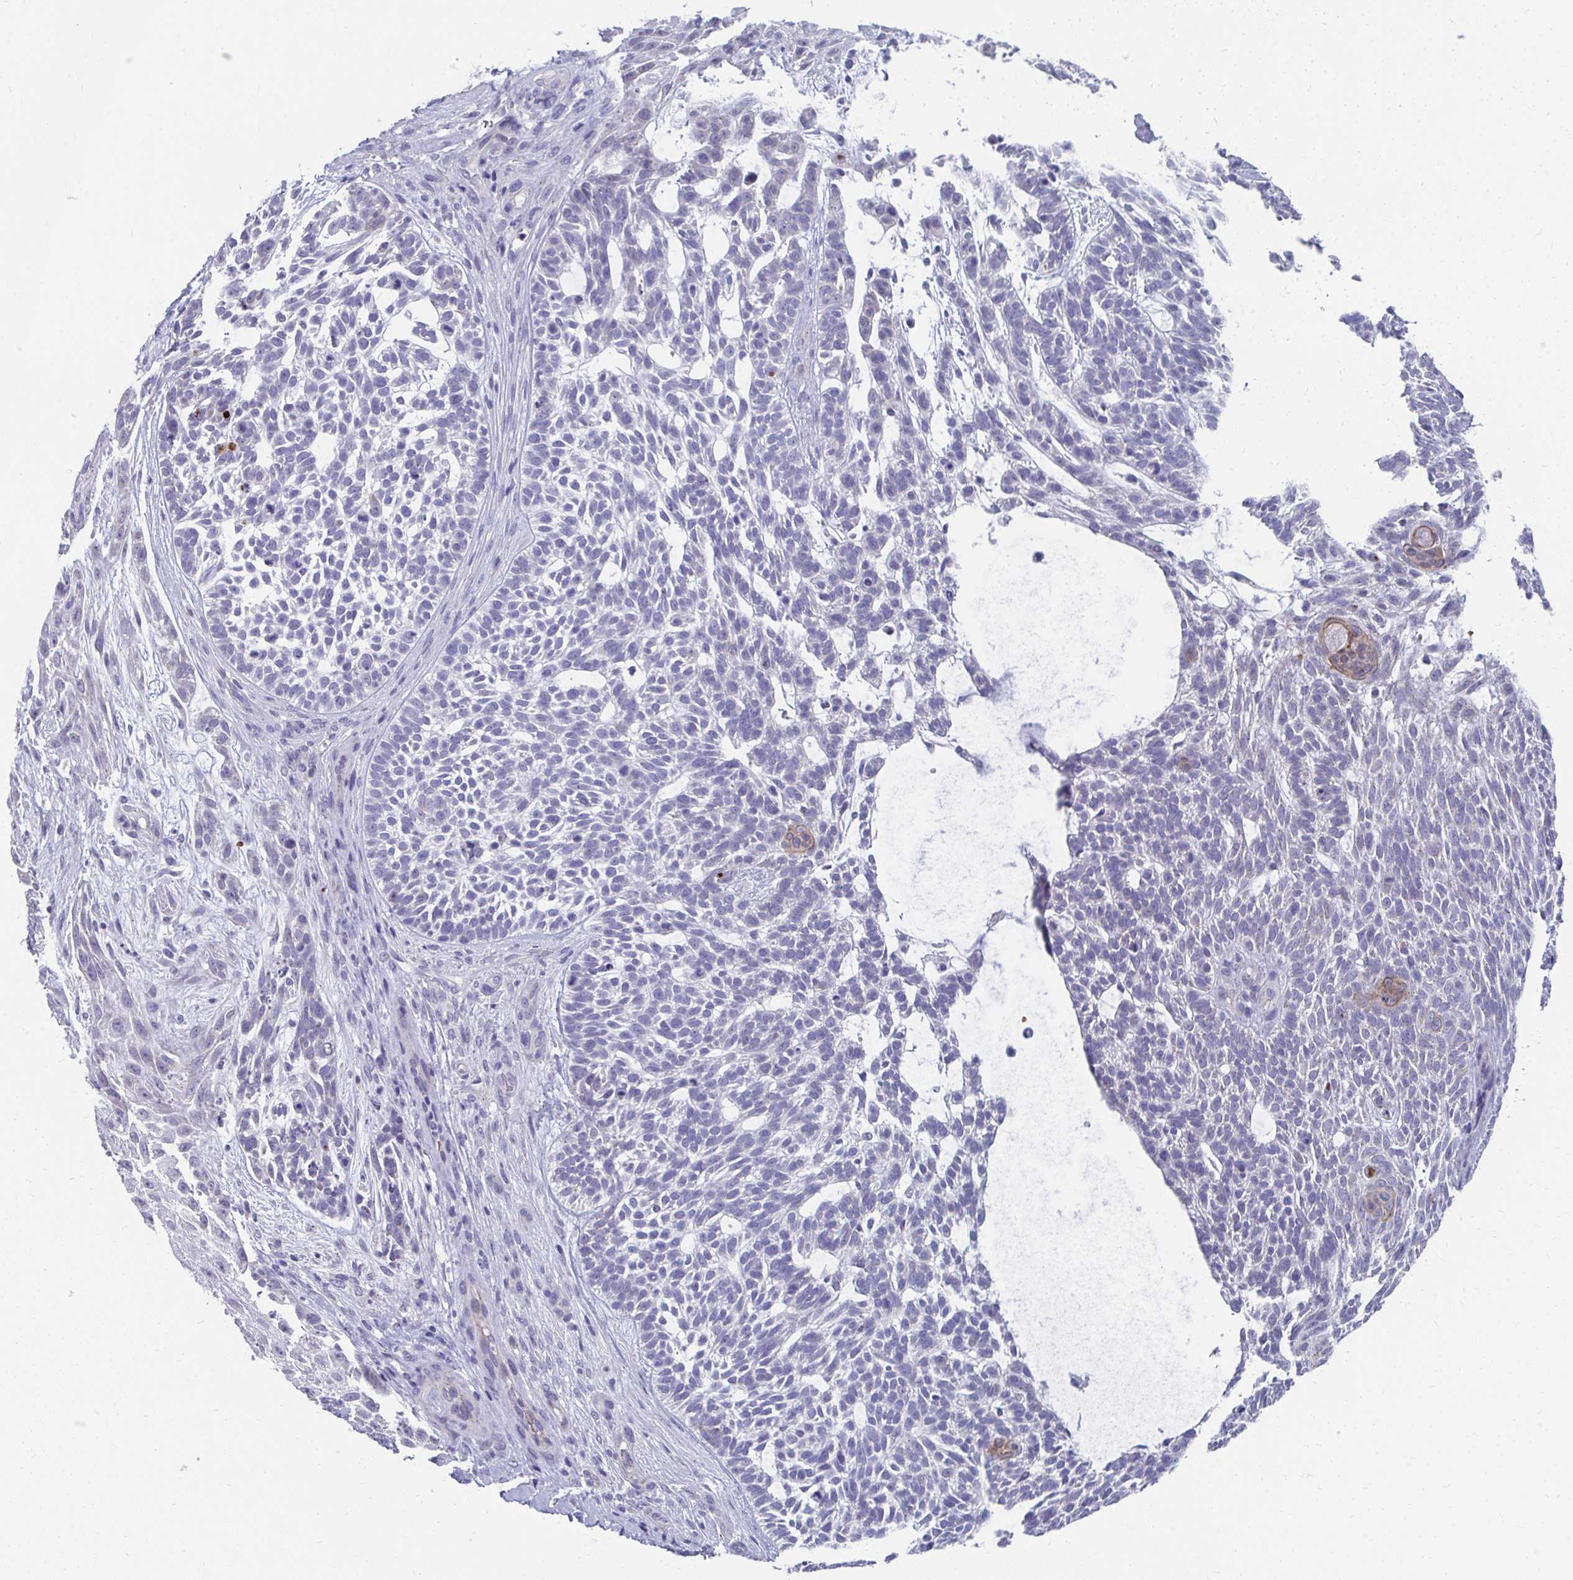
{"staining": {"intensity": "negative", "quantity": "none", "location": "none"}, "tissue": "skin cancer", "cell_type": "Tumor cells", "image_type": "cancer", "snomed": [{"axis": "morphology", "description": "Basal cell carcinoma"}, {"axis": "topography", "description": "Skin"}, {"axis": "topography", "description": "Skin, foot"}], "caption": "Immunohistochemistry (IHC) image of neoplastic tissue: human skin cancer (basal cell carcinoma) stained with DAB (3,3'-diaminobenzidine) reveals no significant protein positivity in tumor cells.", "gene": "TMPRSS2", "patient": {"sex": "female", "age": 77}}